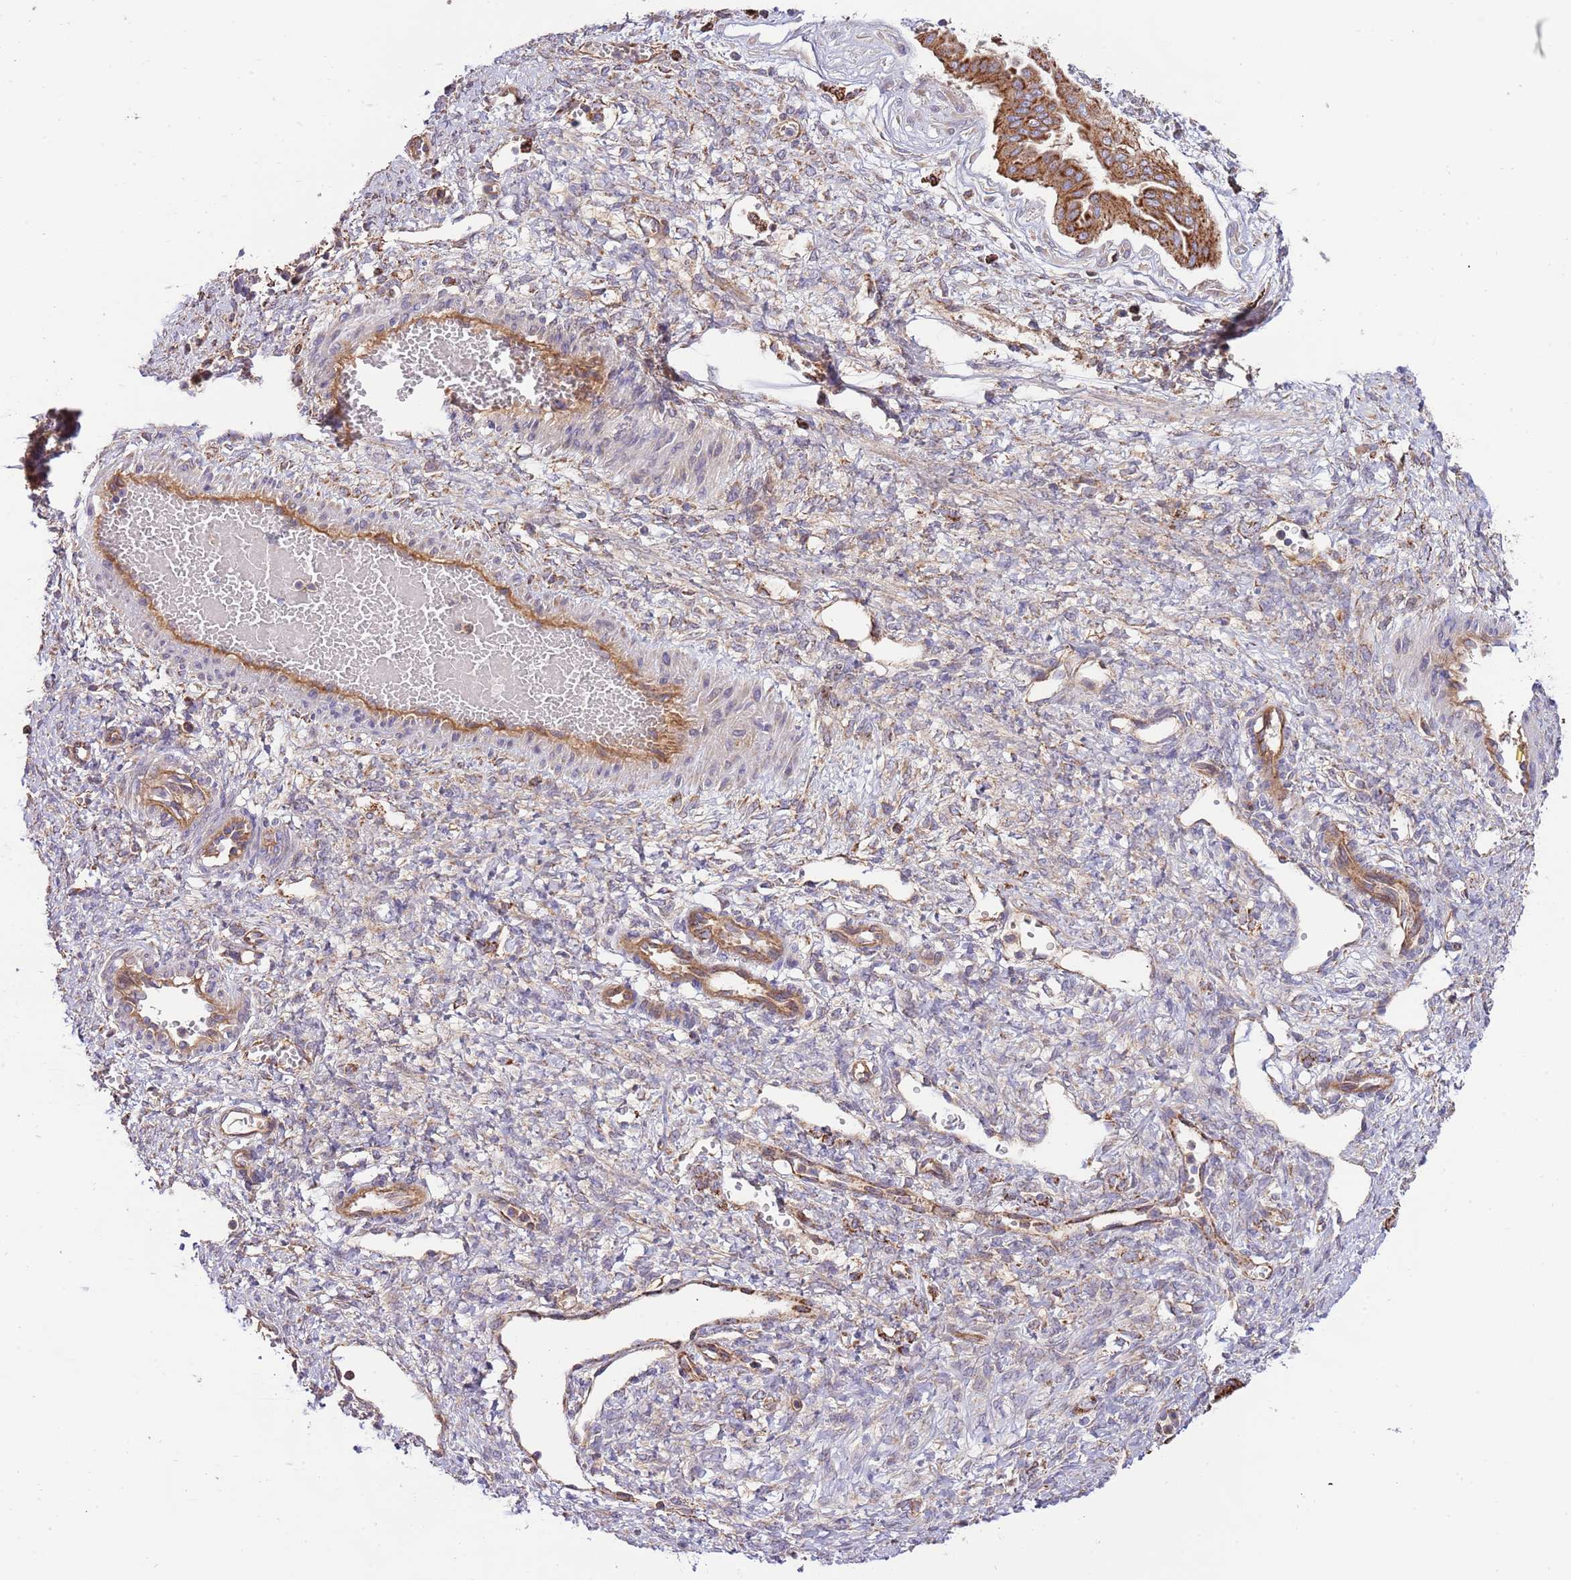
{"staining": {"intensity": "strong", "quantity": ">75%", "location": "cytoplasmic/membranous"}, "tissue": "ovarian cancer", "cell_type": "Tumor cells", "image_type": "cancer", "snomed": [{"axis": "morphology", "description": "Cystadenocarcinoma, mucinous, NOS"}, {"axis": "topography", "description": "Ovary"}], "caption": "High-power microscopy captured an immunohistochemistry (IHC) micrograph of ovarian mucinous cystadenocarcinoma, revealing strong cytoplasmic/membranous staining in about >75% of tumor cells.", "gene": "DOCK6", "patient": {"sex": "female", "age": 73}}